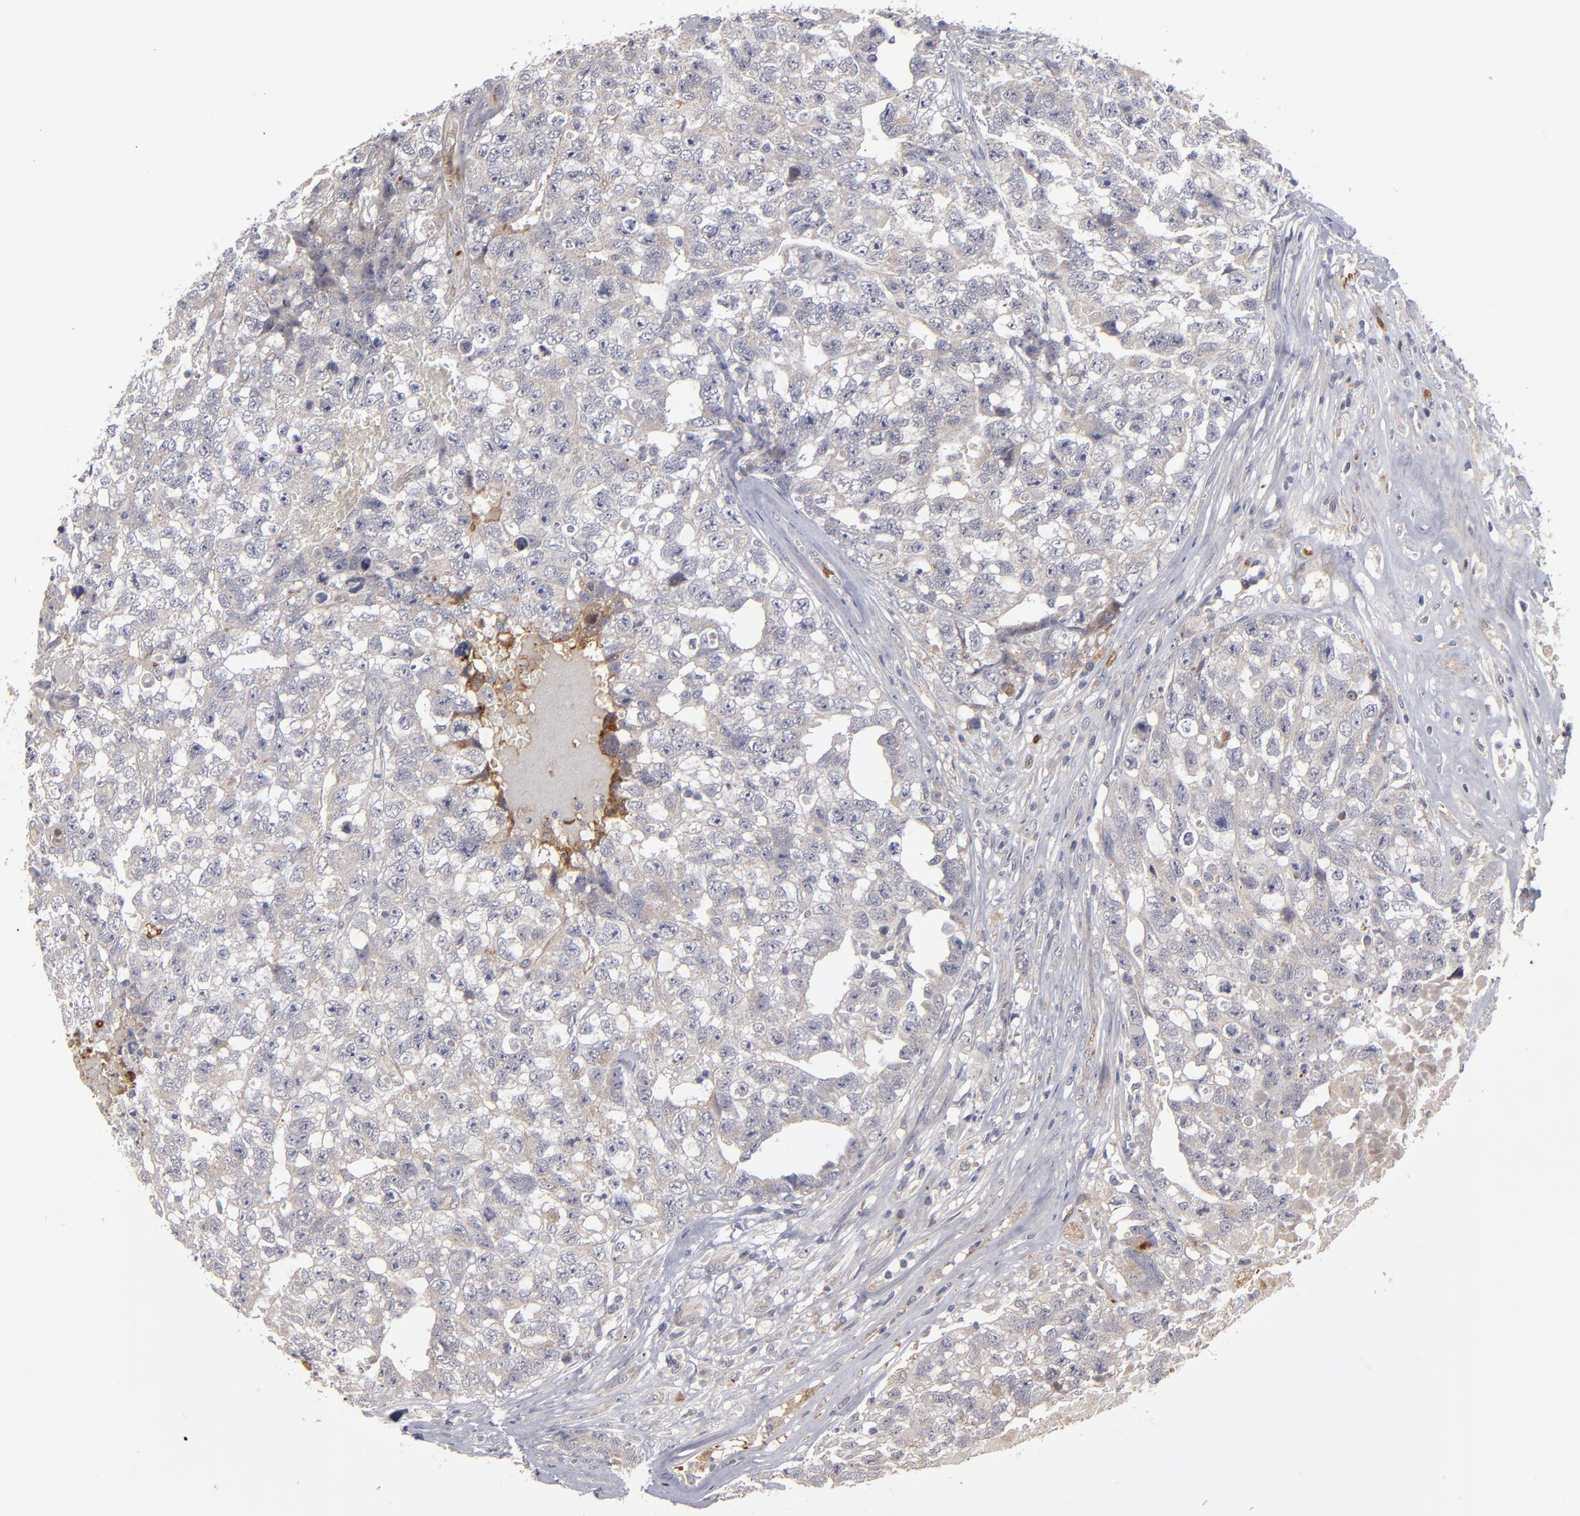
{"staining": {"intensity": "weak", "quantity": "<25%", "location": "cytoplasmic/membranous"}, "tissue": "testis cancer", "cell_type": "Tumor cells", "image_type": "cancer", "snomed": [{"axis": "morphology", "description": "Carcinoma, Embryonal, NOS"}, {"axis": "topography", "description": "Testis"}], "caption": "A high-resolution histopathology image shows IHC staining of testis embryonal carcinoma, which shows no significant positivity in tumor cells.", "gene": "EXD2", "patient": {"sex": "male", "age": 31}}